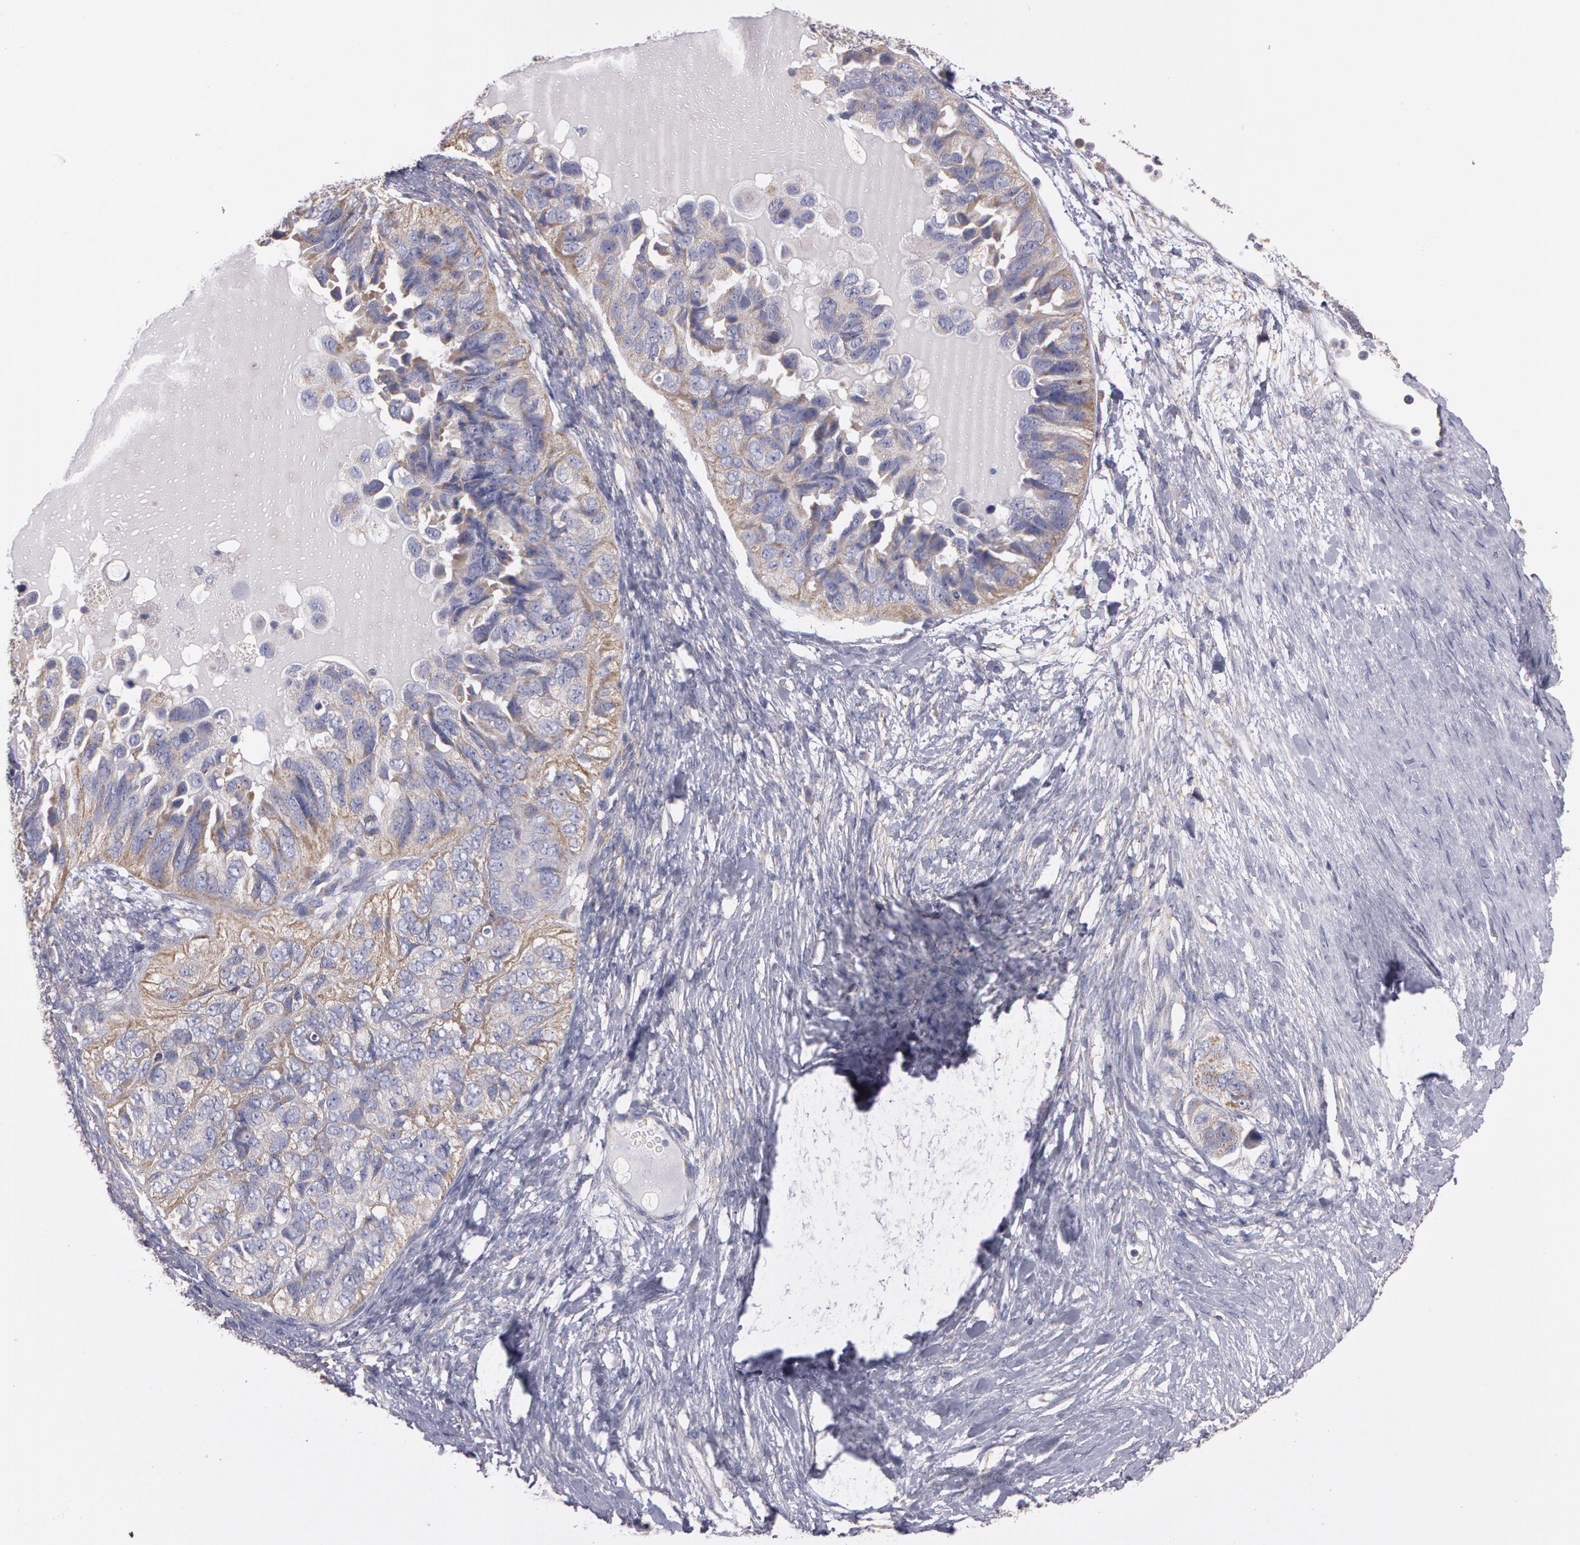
{"staining": {"intensity": "weak", "quantity": "<25%", "location": "cytoplasmic/membranous"}, "tissue": "ovarian cancer", "cell_type": "Tumor cells", "image_type": "cancer", "snomed": [{"axis": "morphology", "description": "Cystadenocarcinoma, serous, NOS"}, {"axis": "topography", "description": "Ovary"}], "caption": "A micrograph of serous cystadenocarcinoma (ovarian) stained for a protein exhibits no brown staining in tumor cells. (Stains: DAB immunohistochemistry with hematoxylin counter stain, Microscopy: brightfield microscopy at high magnification).", "gene": "NEK9", "patient": {"sex": "female", "age": 82}}